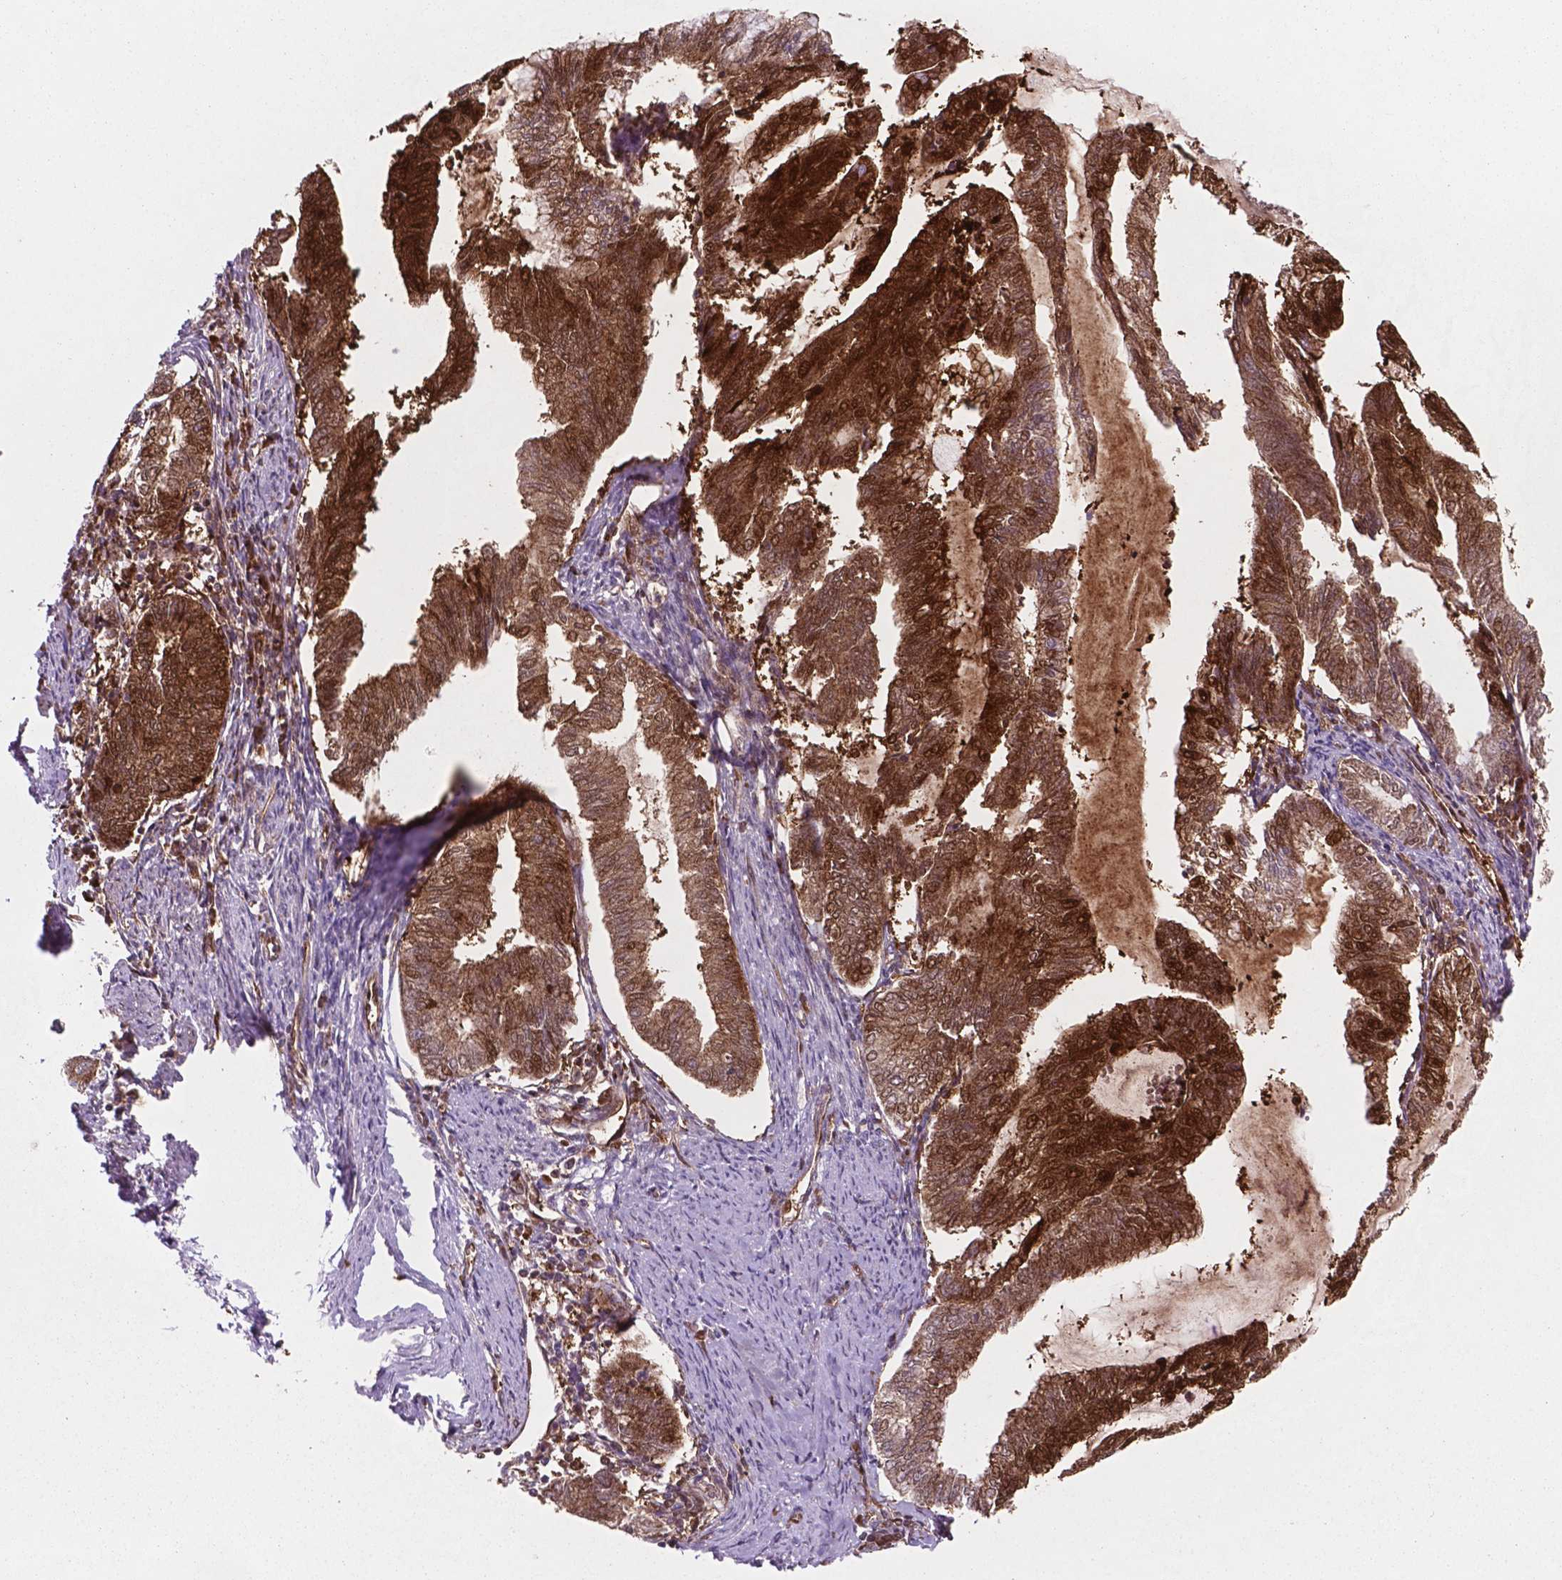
{"staining": {"intensity": "strong", "quantity": ">75%", "location": "cytoplasmic/membranous"}, "tissue": "endometrial cancer", "cell_type": "Tumor cells", "image_type": "cancer", "snomed": [{"axis": "morphology", "description": "Adenocarcinoma, NOS"}, {"axis": "topography", "description": "Endometrium"}], "caption": "A brown stain highlights strong cytoplasmic/membranous positivity of a protein in endometrial cancer tumor cells.", "gene": "LDHA", "patient": {"sex": "female", "age": 79}}